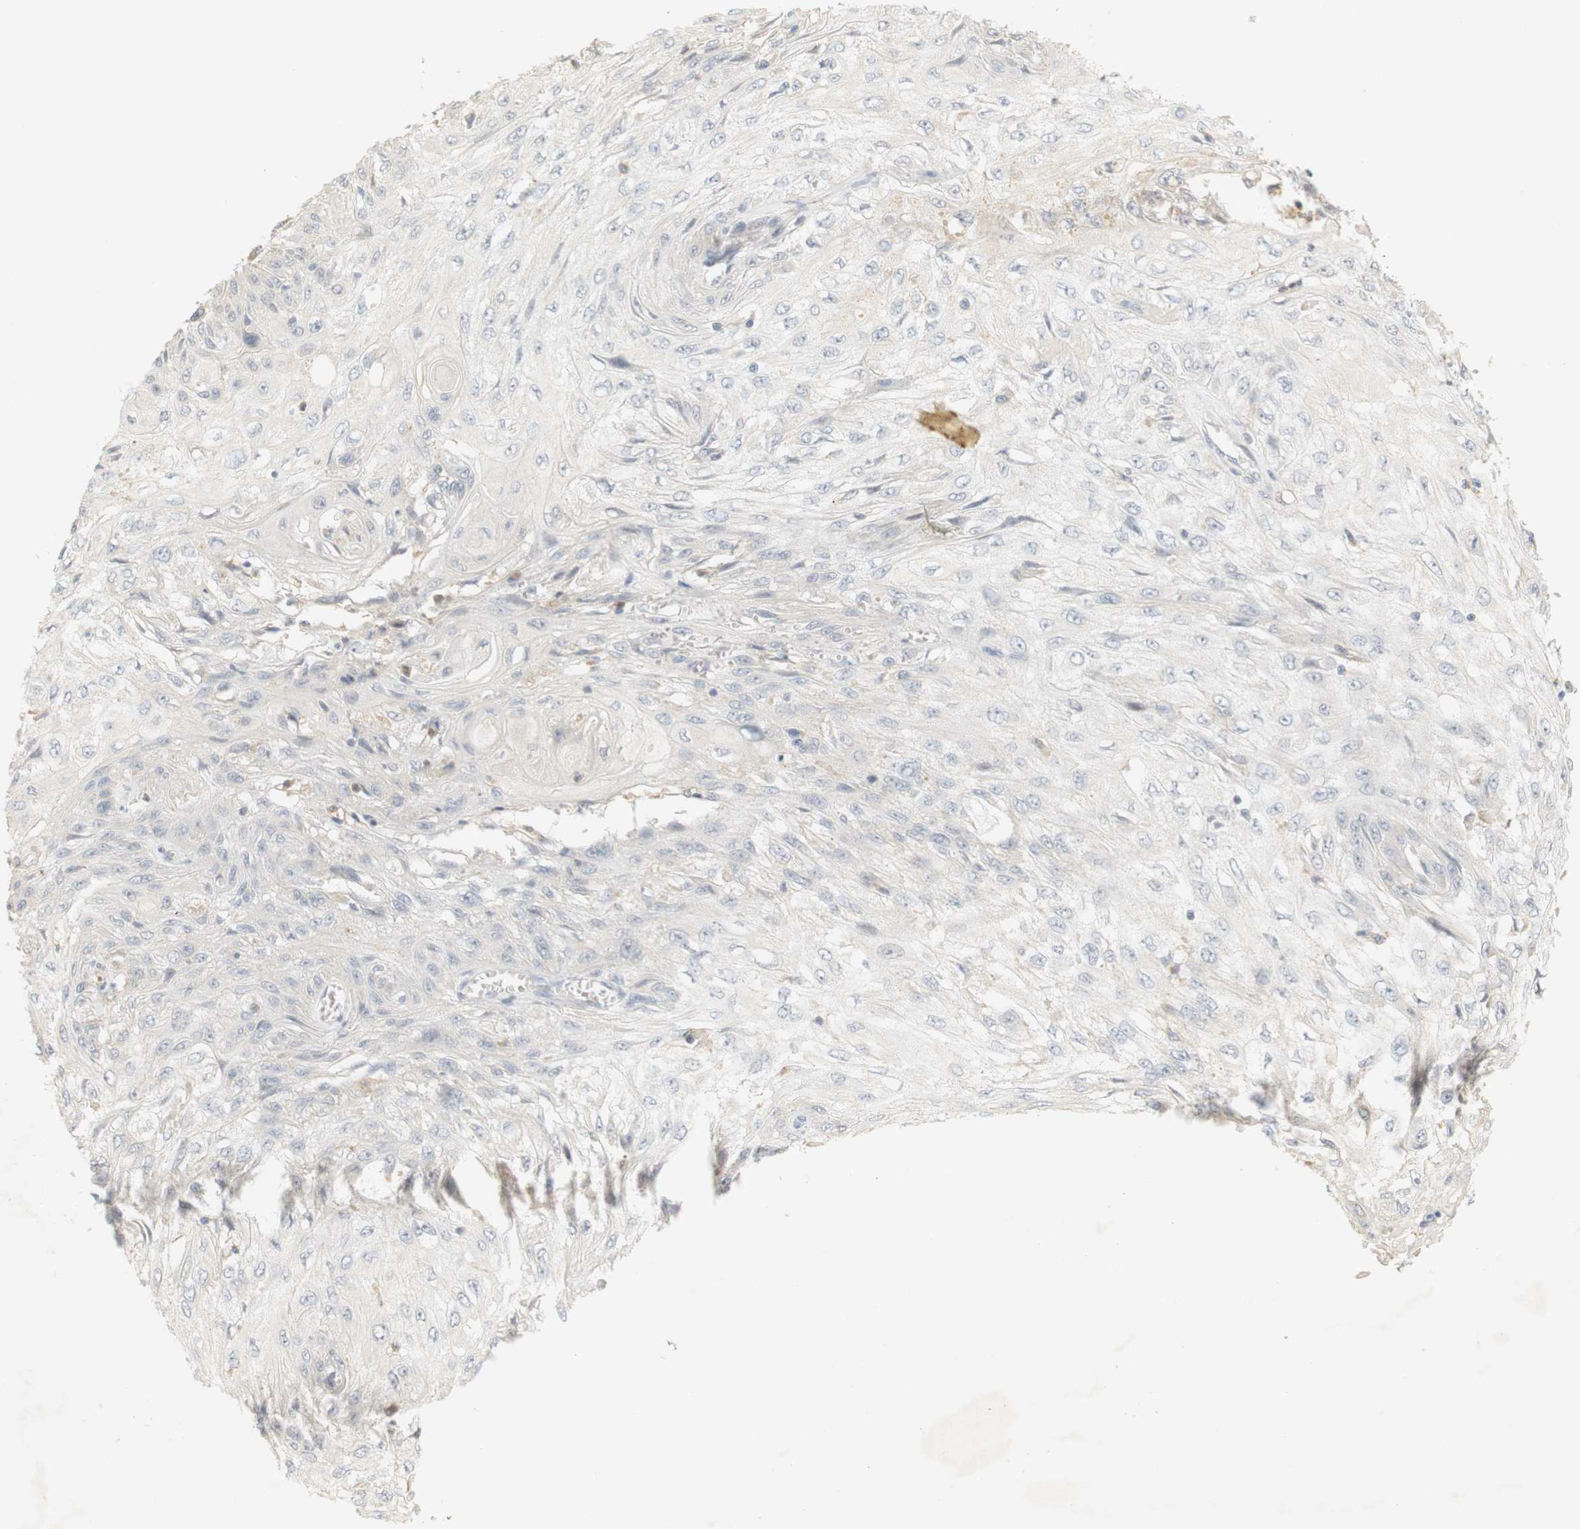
{"staining": {"intensity": "negative", "quantity": "none", "location": "none"}, "tissue": "skin cancer", "cell_type": "Tumor cells", "image_type": "cancer", "snomed": [{"axis": "morphology", "description": "Squamous cell carcinoma, NOS"}, {"axis": "topography", "description": "Skin"}], "caption": "This is an IHC image of human skin squamous cell carcinoma. There is no expression in tumor cells.", "gene": "RTN3", "patient": {"sex": "male", "age": 75}}